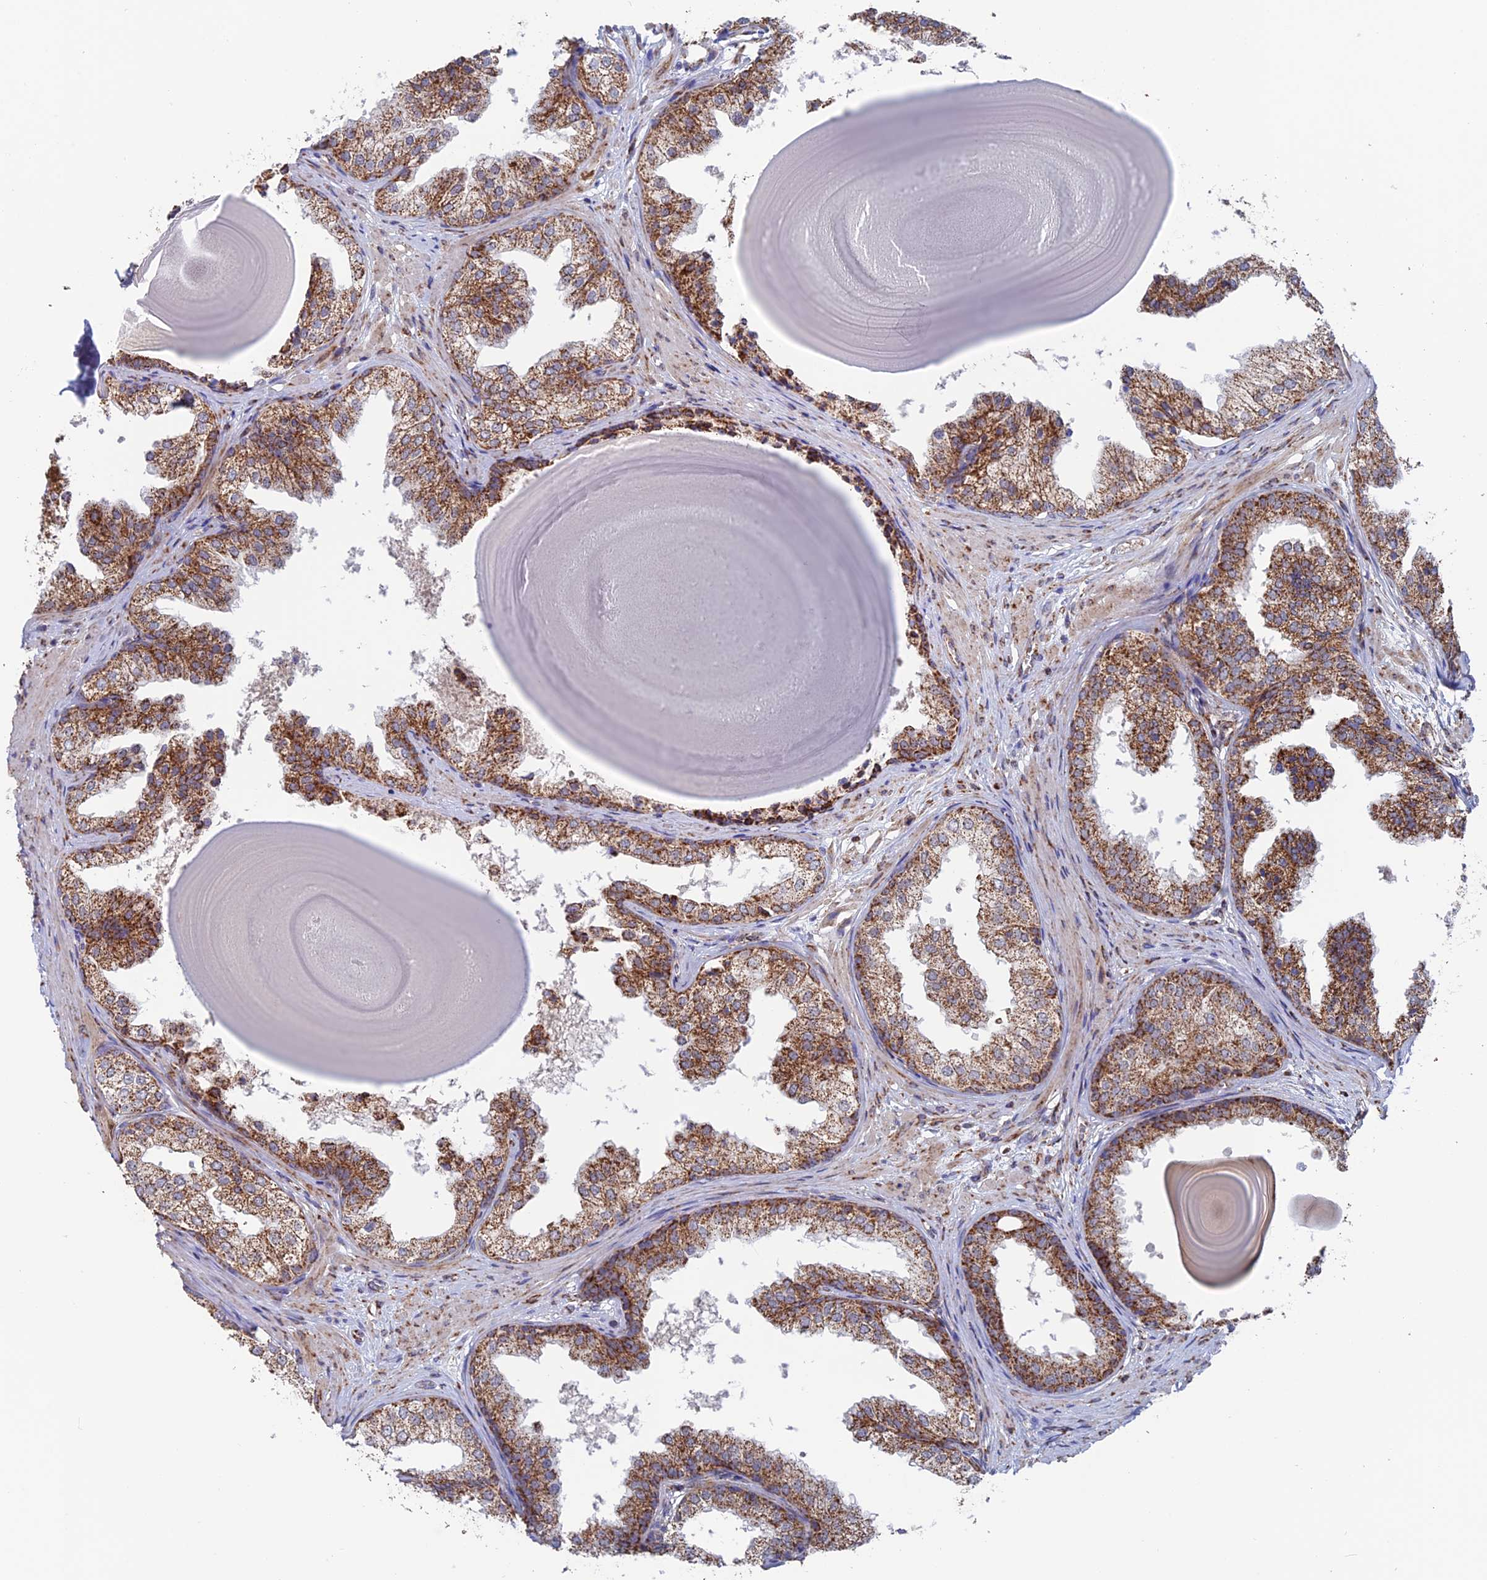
{"staining": {"intensity": "moderate", "quantity": ">75%", "location": "cytoplasmic/membranous"}, "tissue": "prostate", "cell_type": "Glandular cells", "image_type": "normal", "snomed": [{"axis": "morphology", "description": "Normal tissue, NOS"}, {"axis": "topography", "description": "Prostate"}], "caption": "An image of human prostate stained for a protein demonstrates moderate cytoplasmic/membranous brown staining in glandular cells. The staining was performed using DAB to visualize the protein expression in brown, while the nuclei were stained in blue with hematoxylin (Magnification: 20x).", "gene": "DTYMK", "patient": {"sex": "male", "age": 48}}